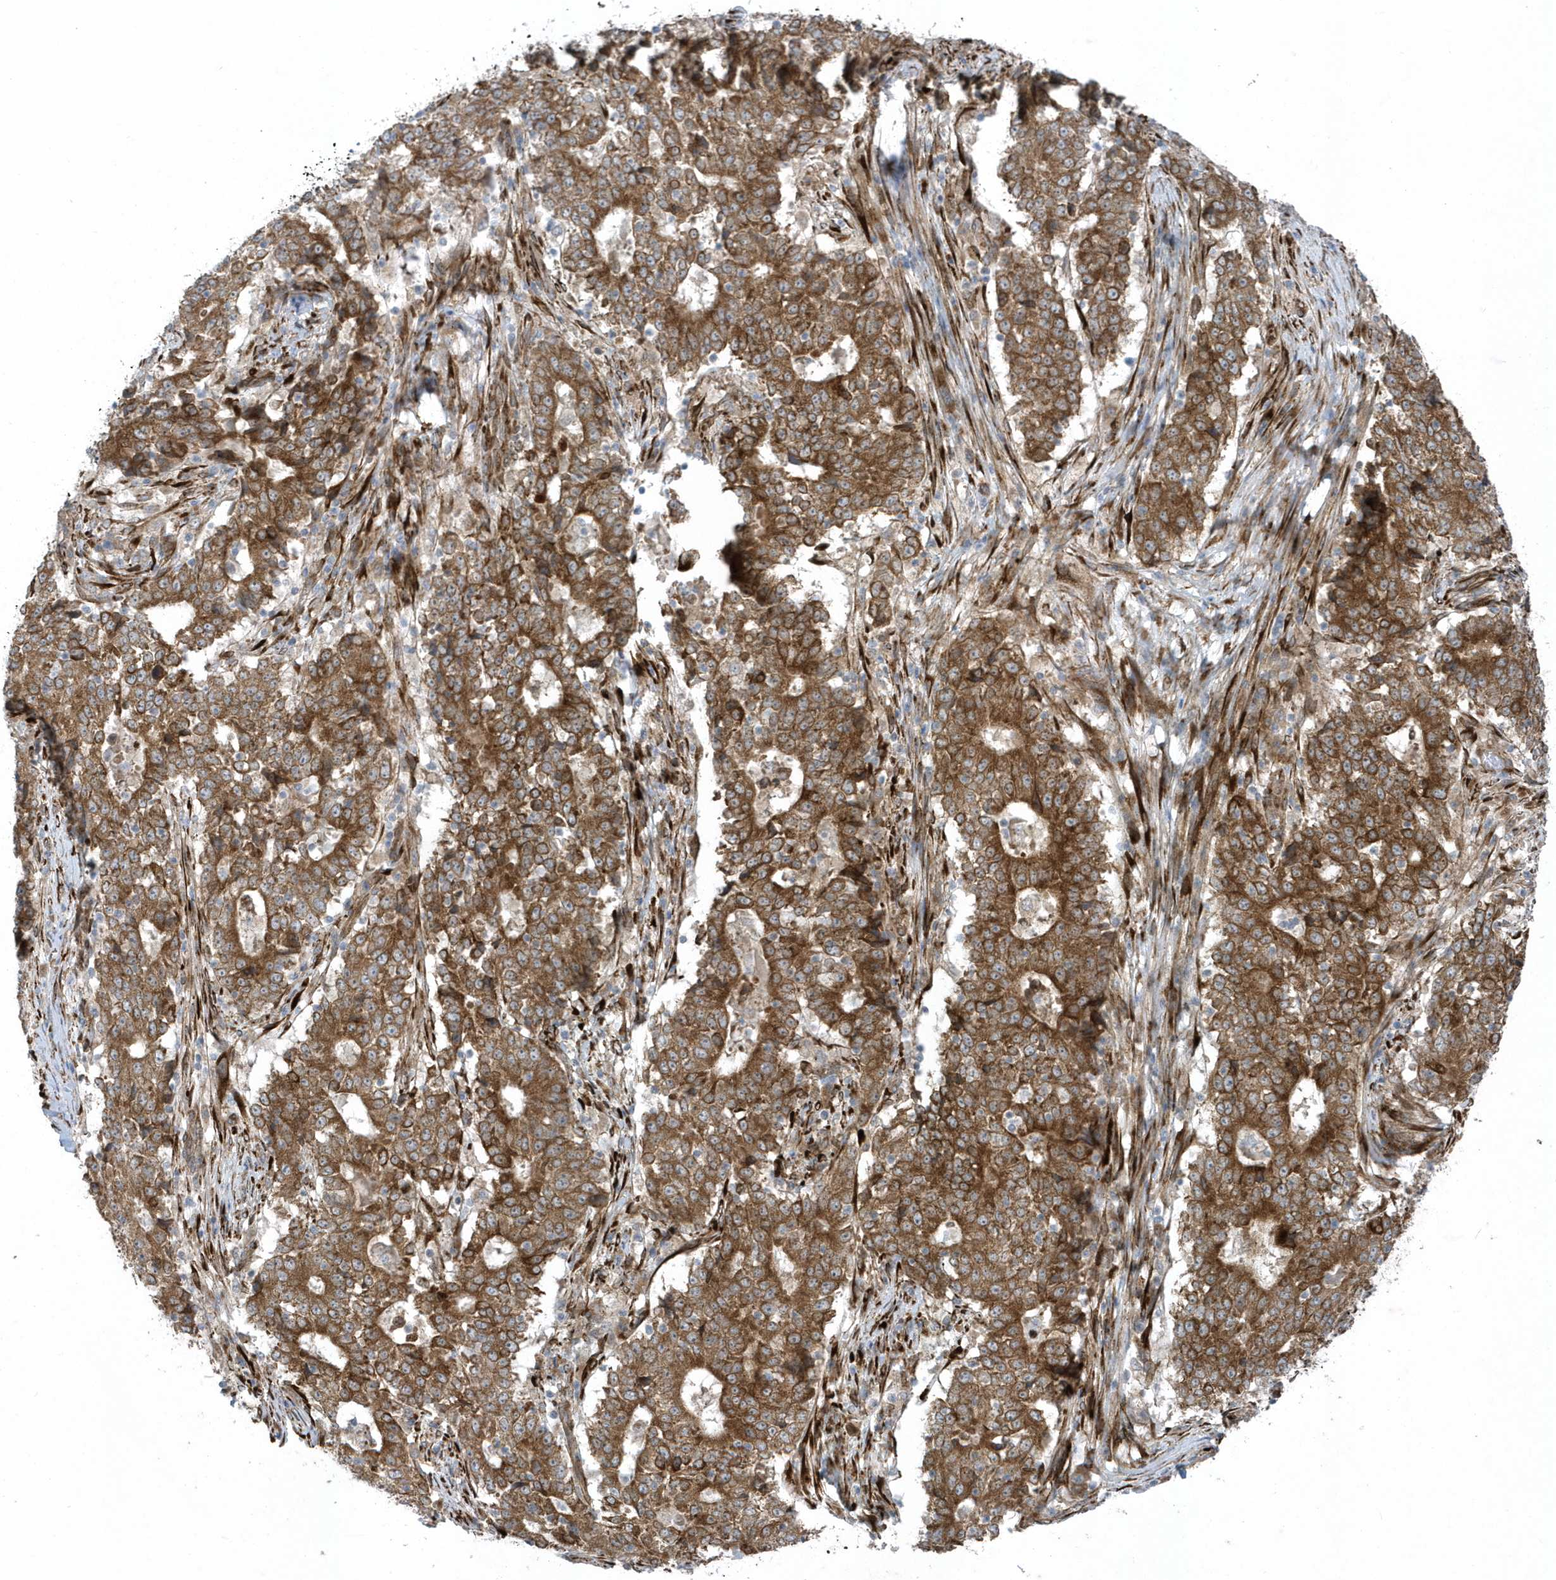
{"staining": {"intensity": "strong", "quantity": ">75%", "location": "cytoplasmic/membranous"}, "tissue": "stomach cancer", "cell_type": "Tumor cells", "image_type": "cancer", "snomed": [{"axis": "morphology", "description": "Adenocarcinoma, NOS"}, {"axis": "topography", "description": "Stomach"}], "caption": "Tumor cells show high levels of strong cytoplasmic/membranous expression in about >75% of cells in stomach adenocarcinoma.", "gene": "FAM98A", "patient": {"sex": "male", "age": 59}}